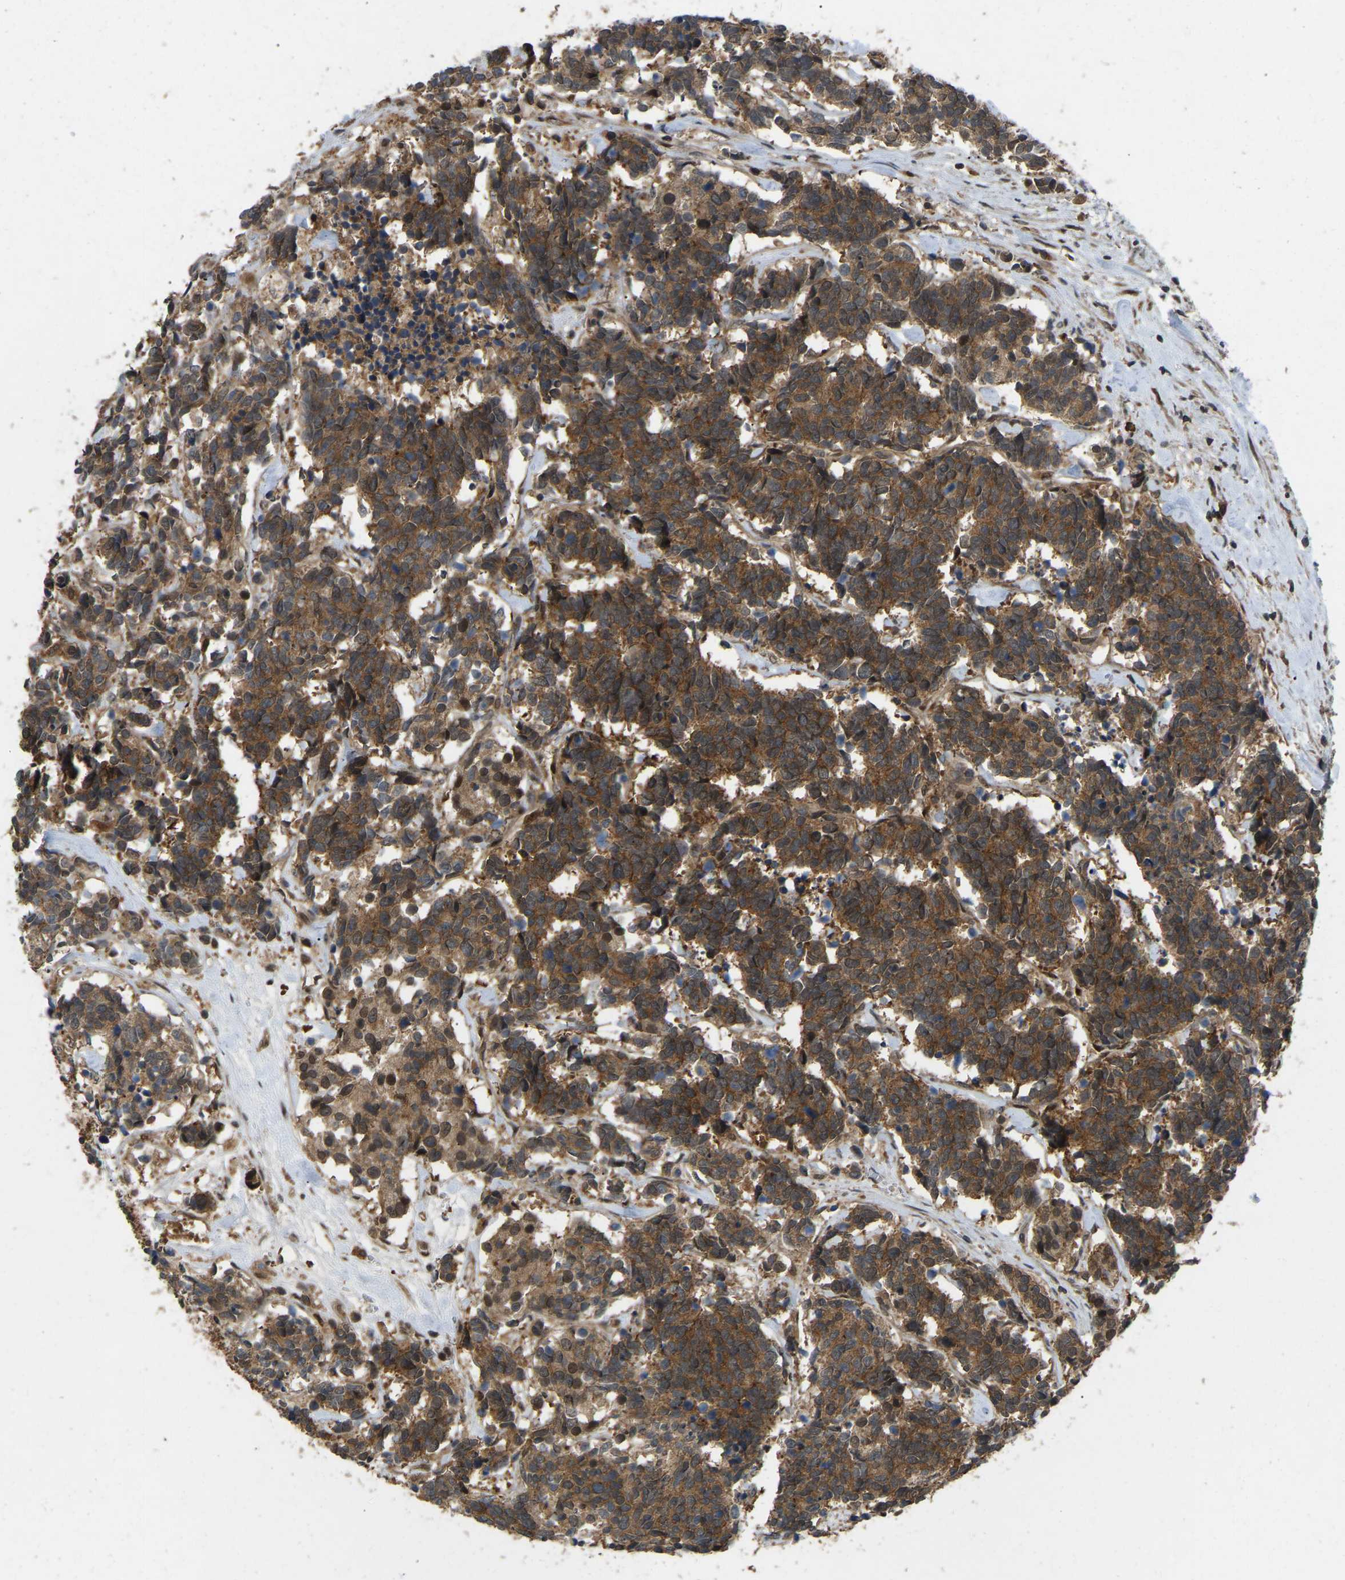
{"staining": {"intensity": "moderate", "quantity": ">75%", "location": "cytoplasmic/membranous,nuclear"}, "tissue": "carcinoid", "cell_type": "Tumor cells", "image_type": "cancer", "snomed": [{"axis": "morphology", "description": "Carcinoma, NOS"}, {"axis": "morphology", "description": "Carcinoid, malignant, NOS"}, {"axis": "topography", "description": "Urinary bladder"}], "caption": "Carcinoid stained for a protein demonstrates moderate cytoplasmic/membranous and nuclear positivity in tumor cells.", "gene": "KIAA1549", "patient": {"sex": "male", "age": 57}}